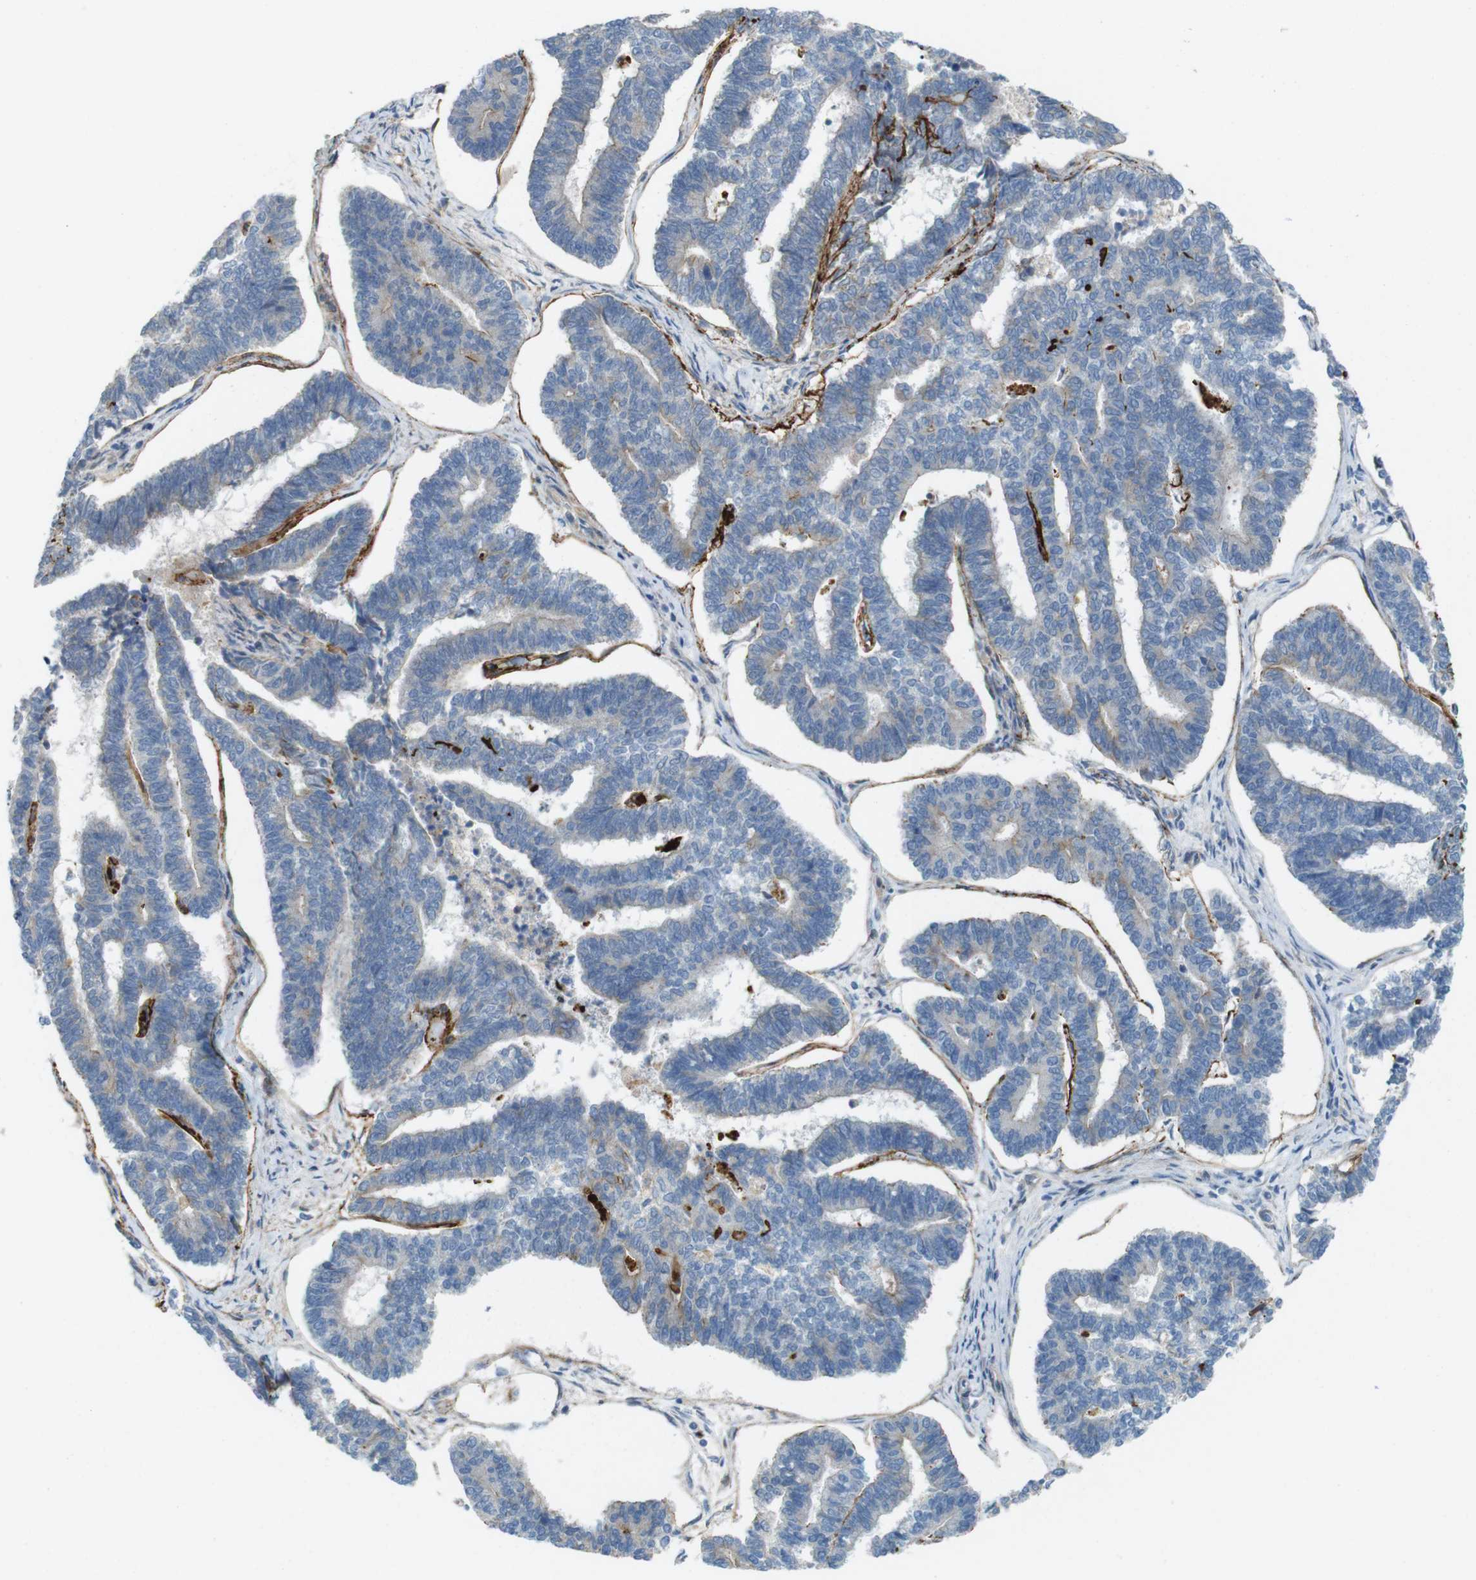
{"staining": {"intensity": "negative", "quantity": "none", "location": "none"}, "tissue": "endometrial cancer", "cell_type": "Tumor cells", "image_type": "cancer", "snomed": [{"axis": "morphology", "description": "Adenocarcinoma, NOS"}, {"axis": "topography", "description": "Endometrium"}], "caption": "A histopathology image of human endometrial adenocarcinoma is negative for staining in tumor cells.", "gene": "SKI", "patient": {"sex": "female", "age": 70}}